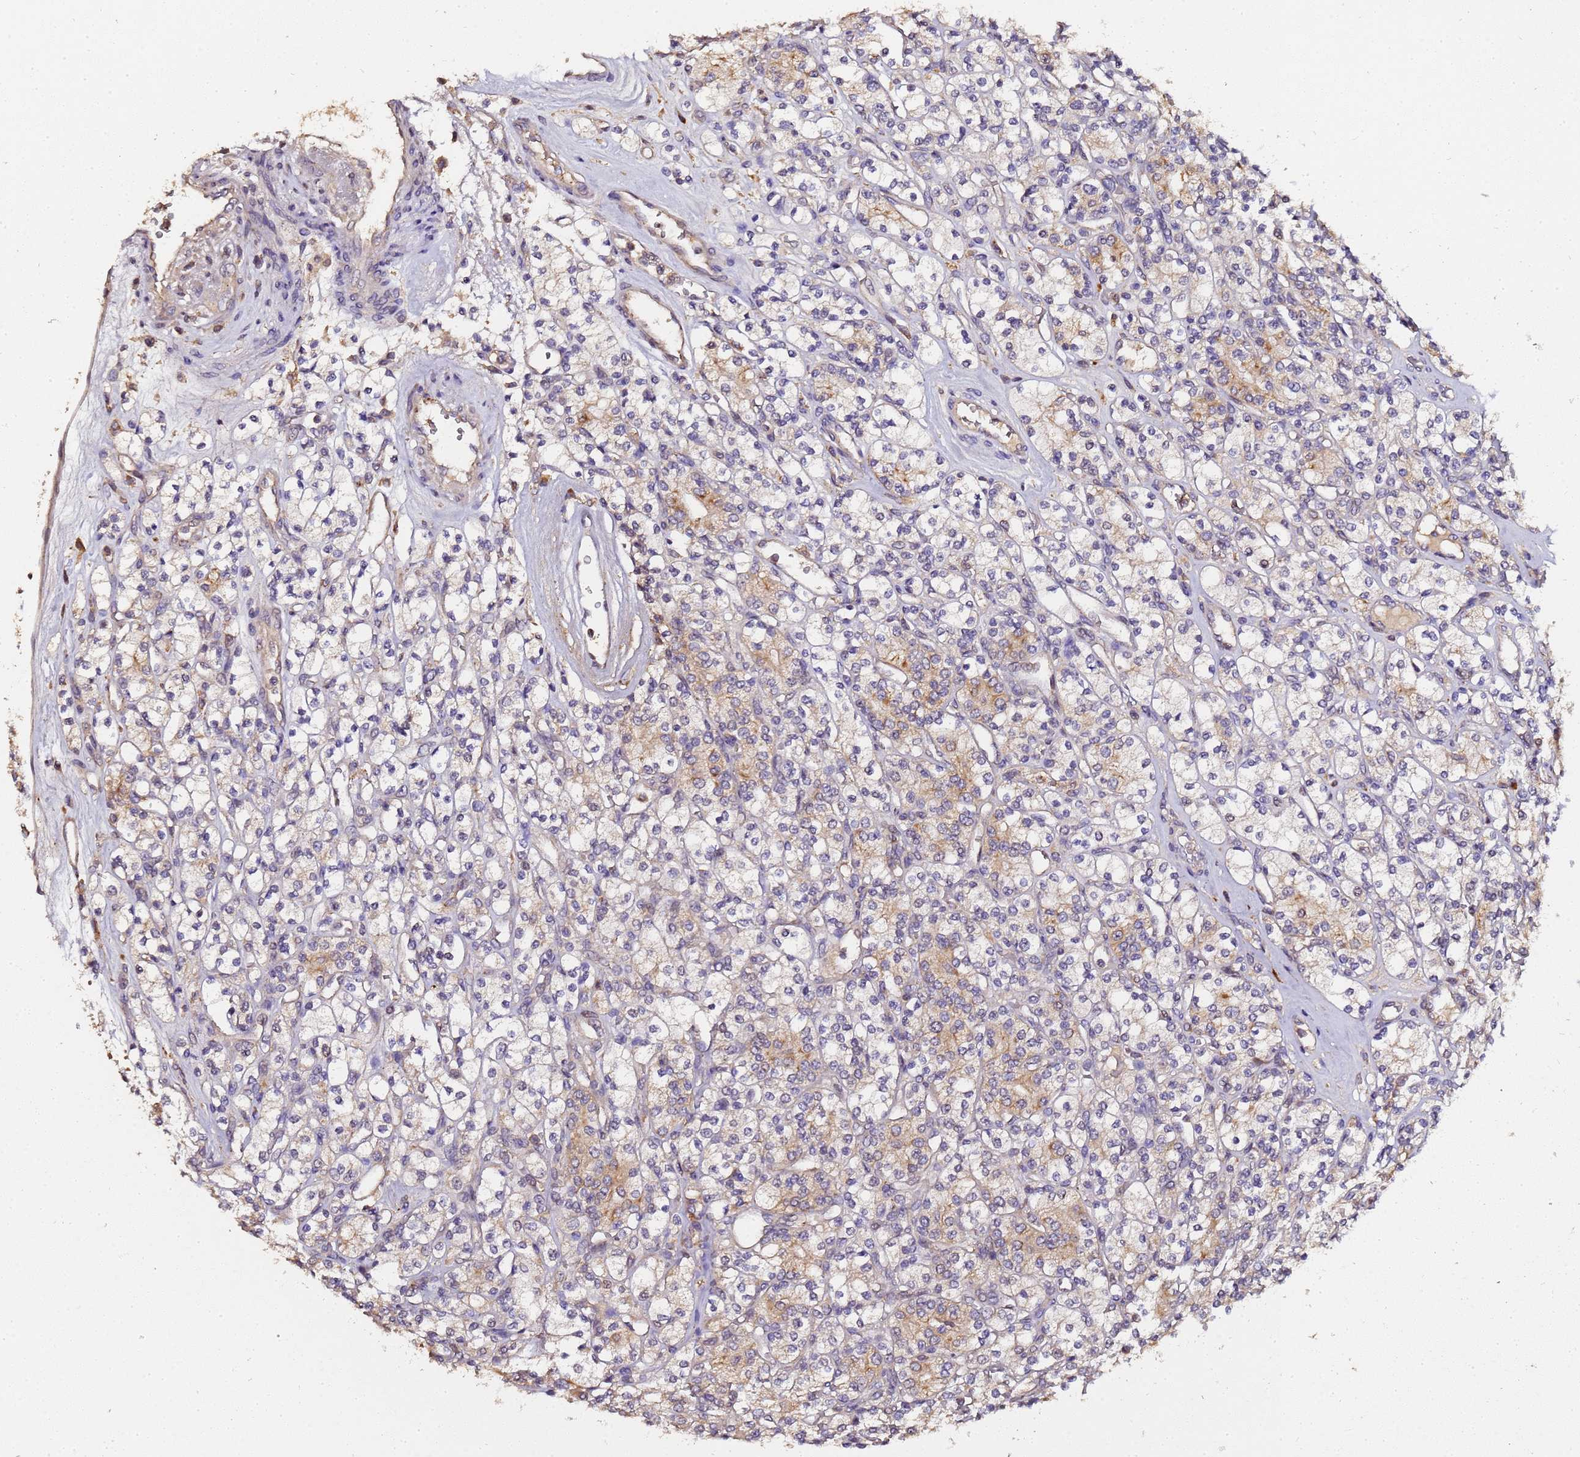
{"staining": {"intensity": "weak", "quantity": "<25%", "location": "cytoplasmic/membranous"}, "tissue": "renal cancer", "cell_type": "Tumor cells", "image_type": "cancer", "snomed": [{"axis": "morphology", "description": "Adenocarcinoma, NOS"}, {"axis": "topography", "description": "Kidney"}], "caption": "Immunohistochemistry (IHC) image of neoplastic tissue: human renal cancer stained with DAB (3,3'-diaminobenzidine) shows no significant protein staining in tumor cells. (DAB (3,3'-diaminobenzidine) immunohistochemistry (IHC) visualized using brightfield microscopy, high magnification).", "gene": "LGI4", "patient": {"sex": "male", "age": 77}}